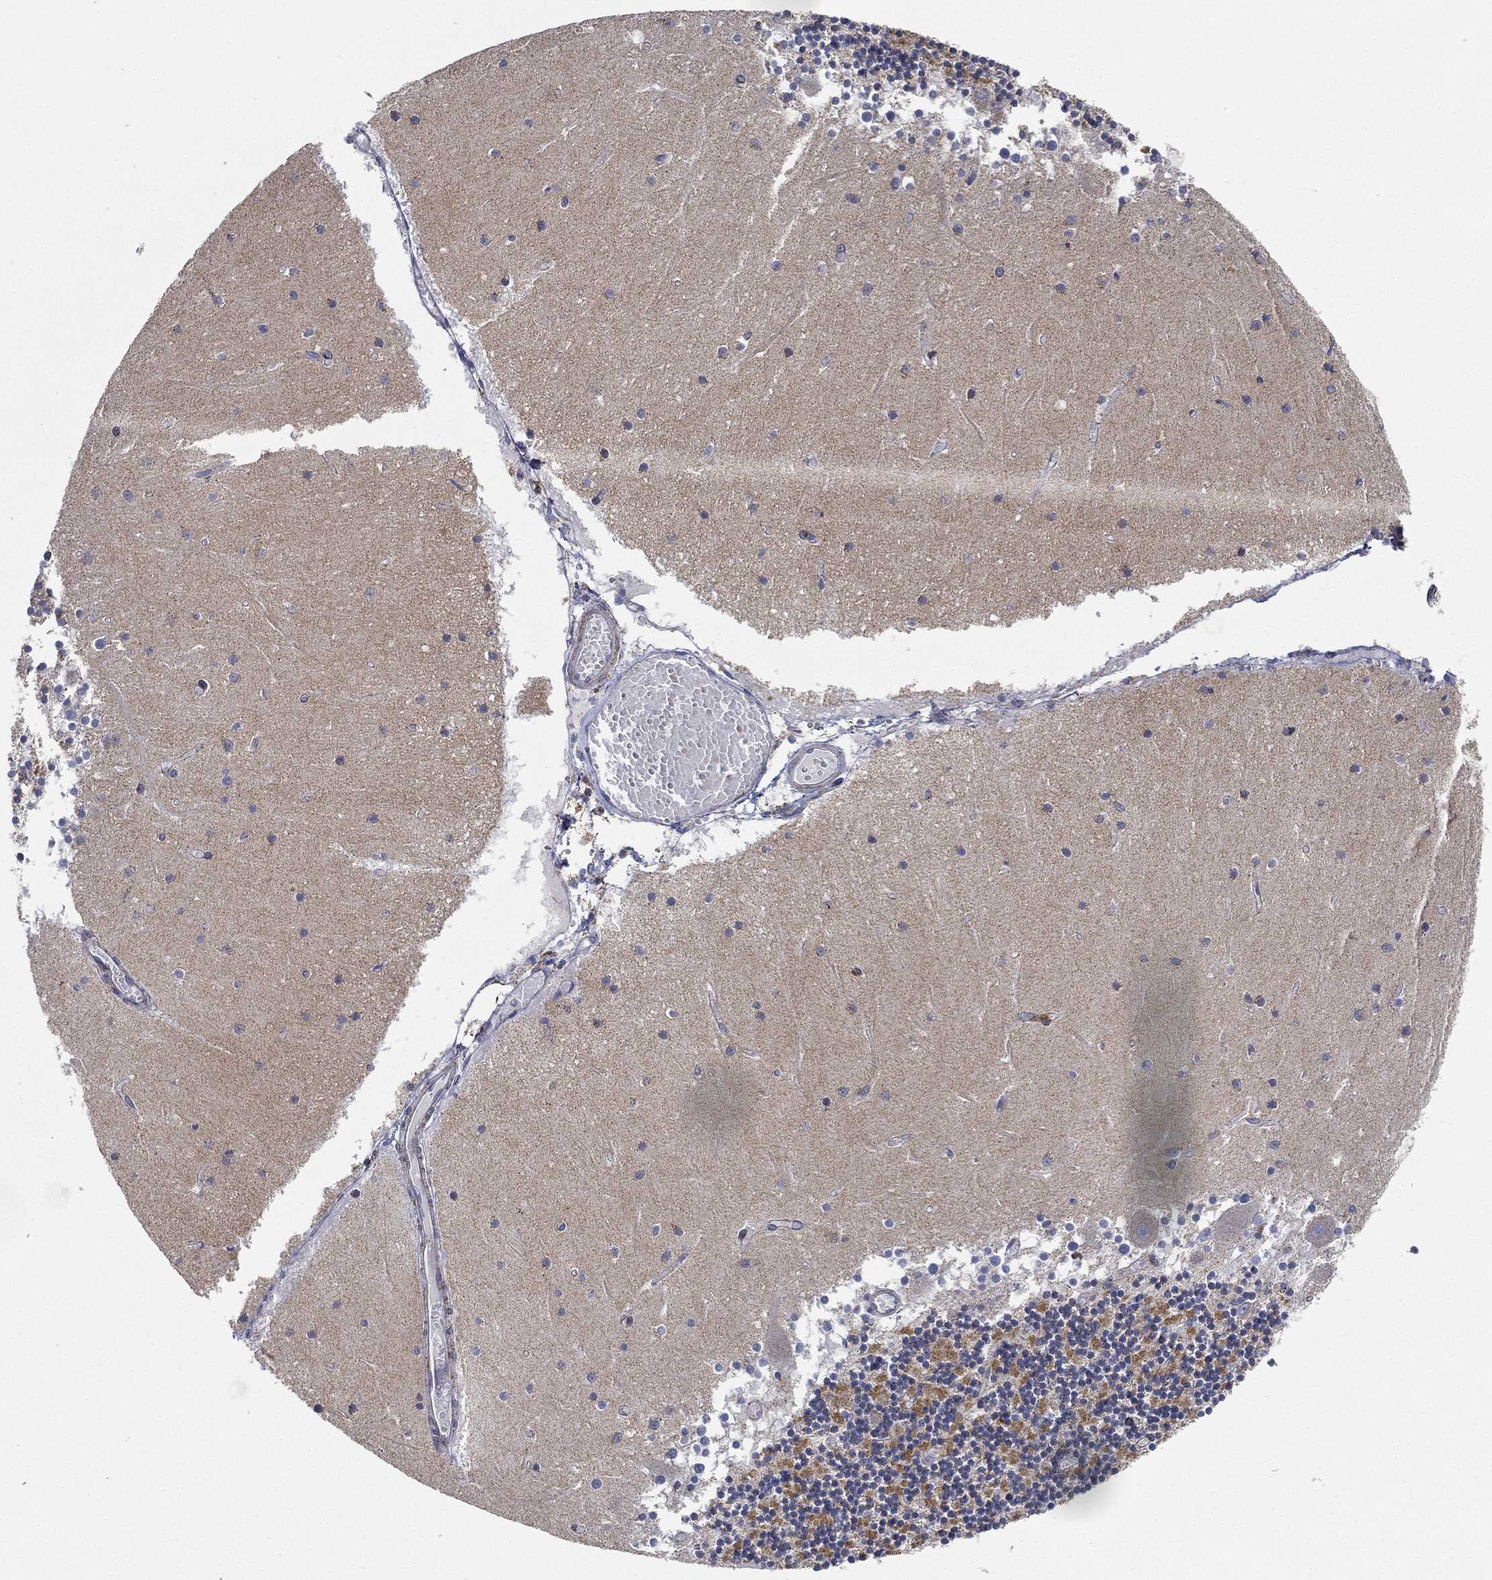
{"staining": {"intensity": "negative", "quantity": "none", "location": "none"}, "tissue": "cerebellum", "cell_type": "Cells in granular layer", "image_type": "normal", "snomed": [{"axis": "morphology", "description": "Normal tissue, NOS"}, {"axis": "topography", "description": "Cerebellum"}], "caption": "Cells in granular layer are negative for brown protein staining in normal cerebellum. Nuclei are stained in blue.", "gene": "CAPN15", "patient": {"sex": "female", "age": 28}}